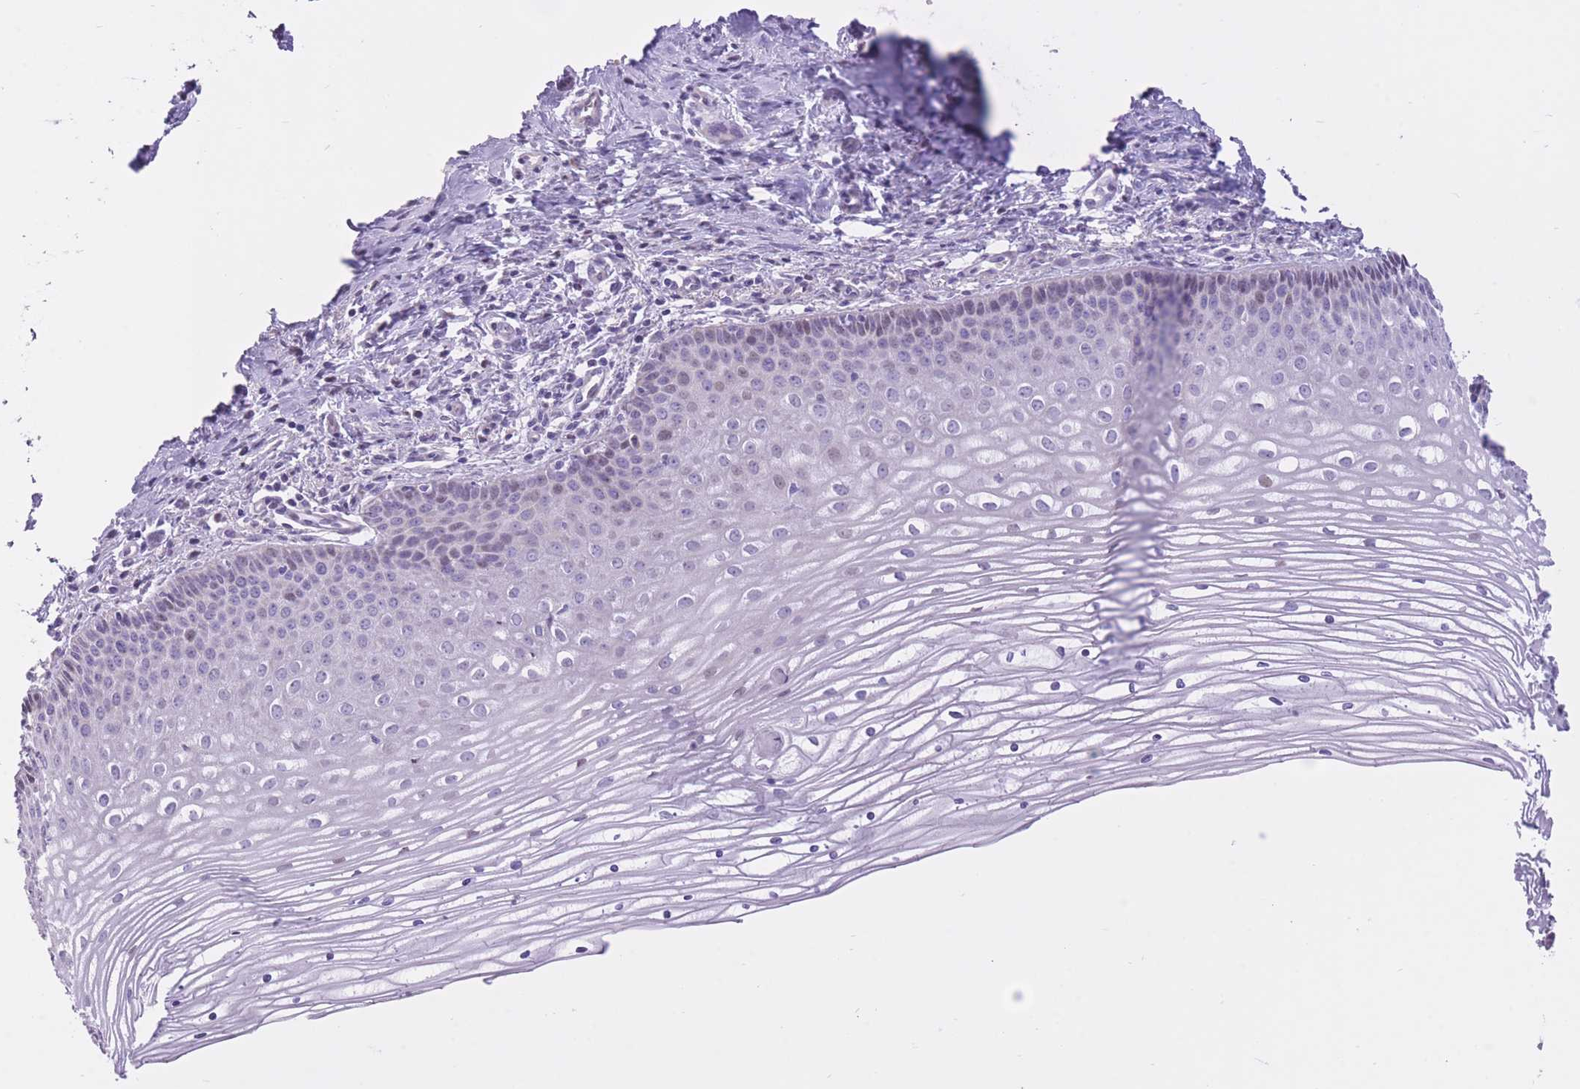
{"staining": {"intensity": "weak", "quantity": "25%-75%", "location": "nuclear"}, "tissue": "cervix", "cell_type": "Glandular cells", "image_type": "normal", "snomed": [{"axis": "morphology", "description": "Normal tissue, NOS"}, {"axis": "topography", "description": "Cervix"}], "caption": "Immunohistochemical staining of benign cervix shows weak nuclear protein expression in approximately 25%-75% of glandular cells.", "gene": "WDR70", "patient": {"sex": "female", "age": 47}}